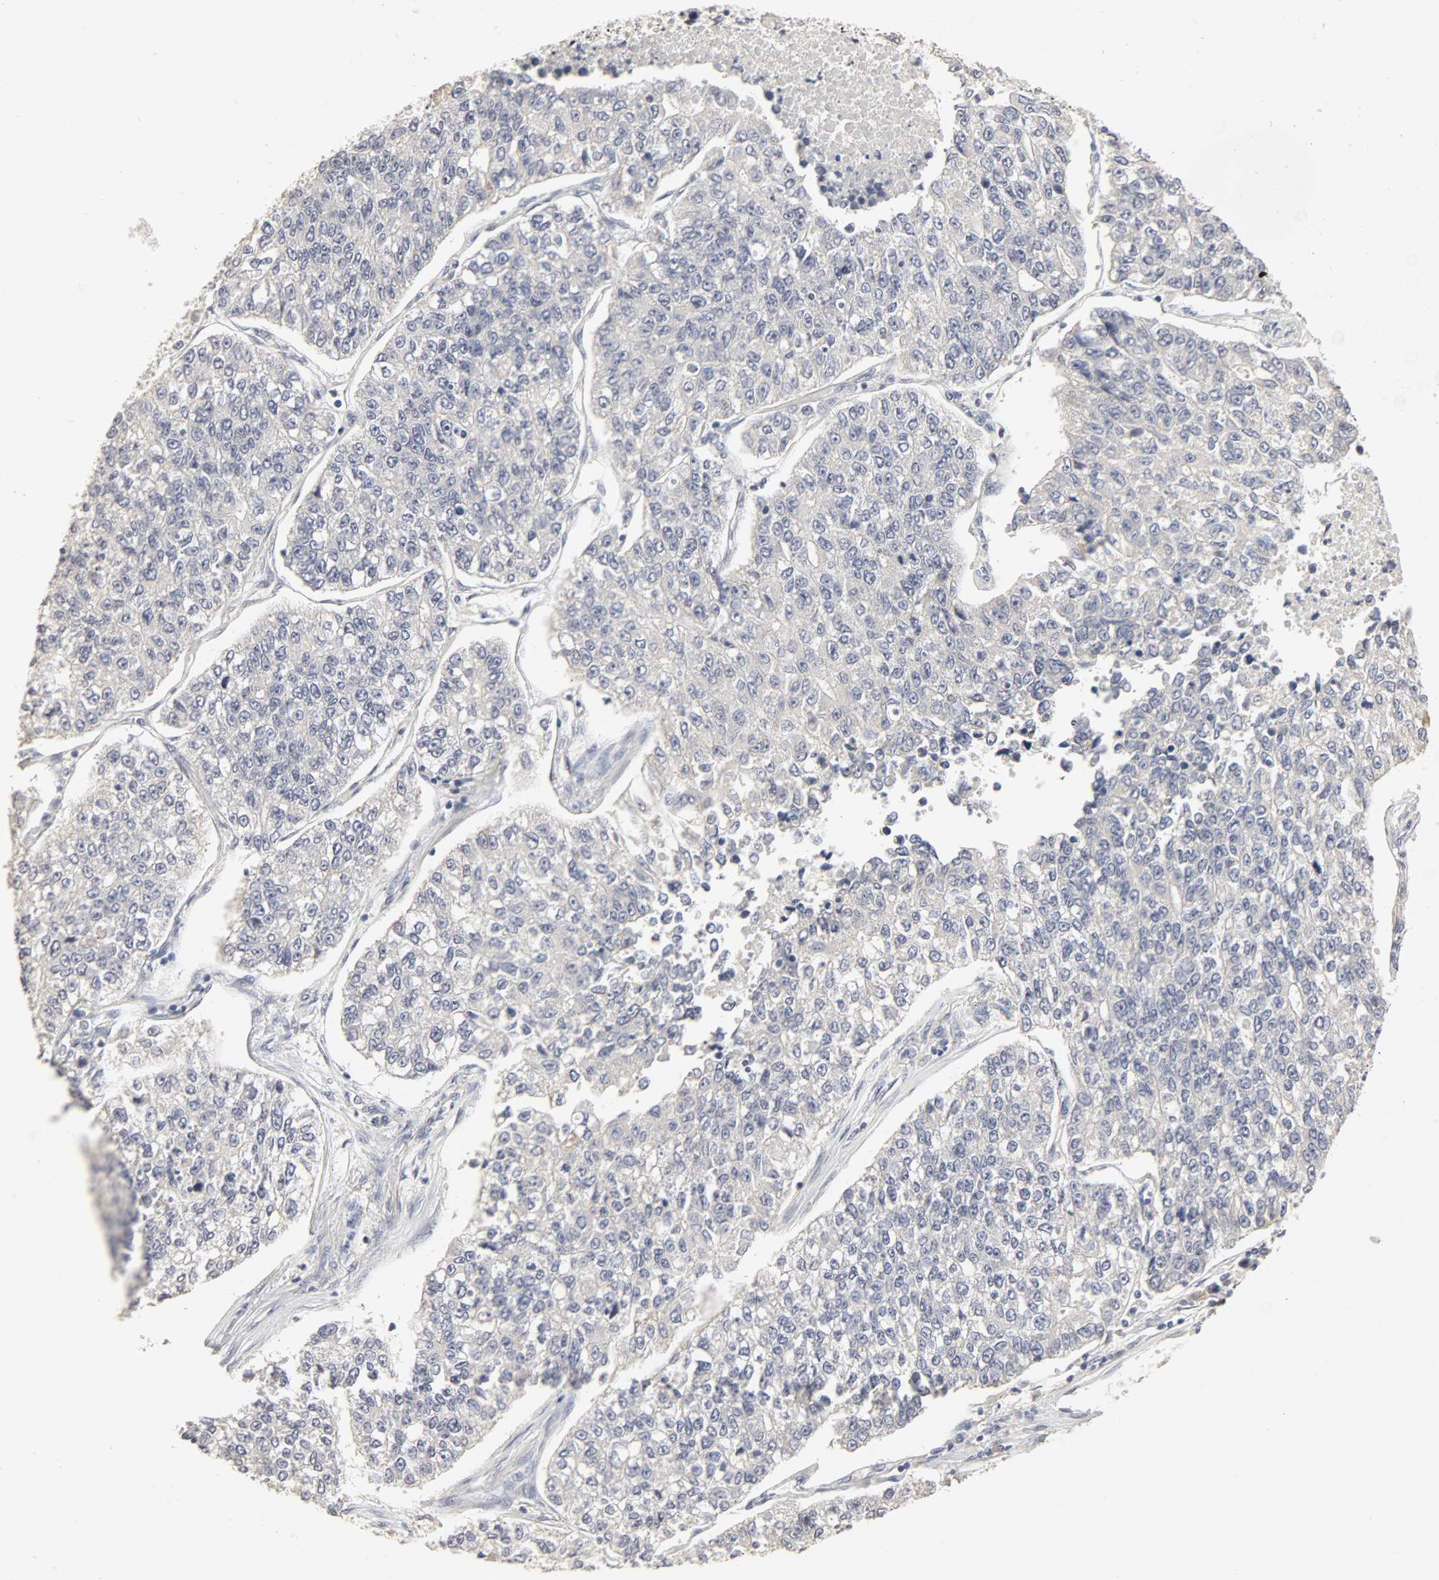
{"staining": {"intensity": "negative", "quantity": "none", "location": "none"}, "tissue": "lung cancer", "cell_type": "Tumor cells", "image_type": "cancer", "snomed": [{"axis": "morphology", "description": "Adenocarcinoma, NOS"}, {"axis": "topography", "description": "Lung"}], "caption": "Immunohistochemistry (IHC) micrograph of neoplastic tissue: human lung cancer (adenocarcinoma) stained with DAB displays no significant protein expression in tumor cells.", "gene": "SLC10A2", "patient": {"sex": "male", "age": 49}}